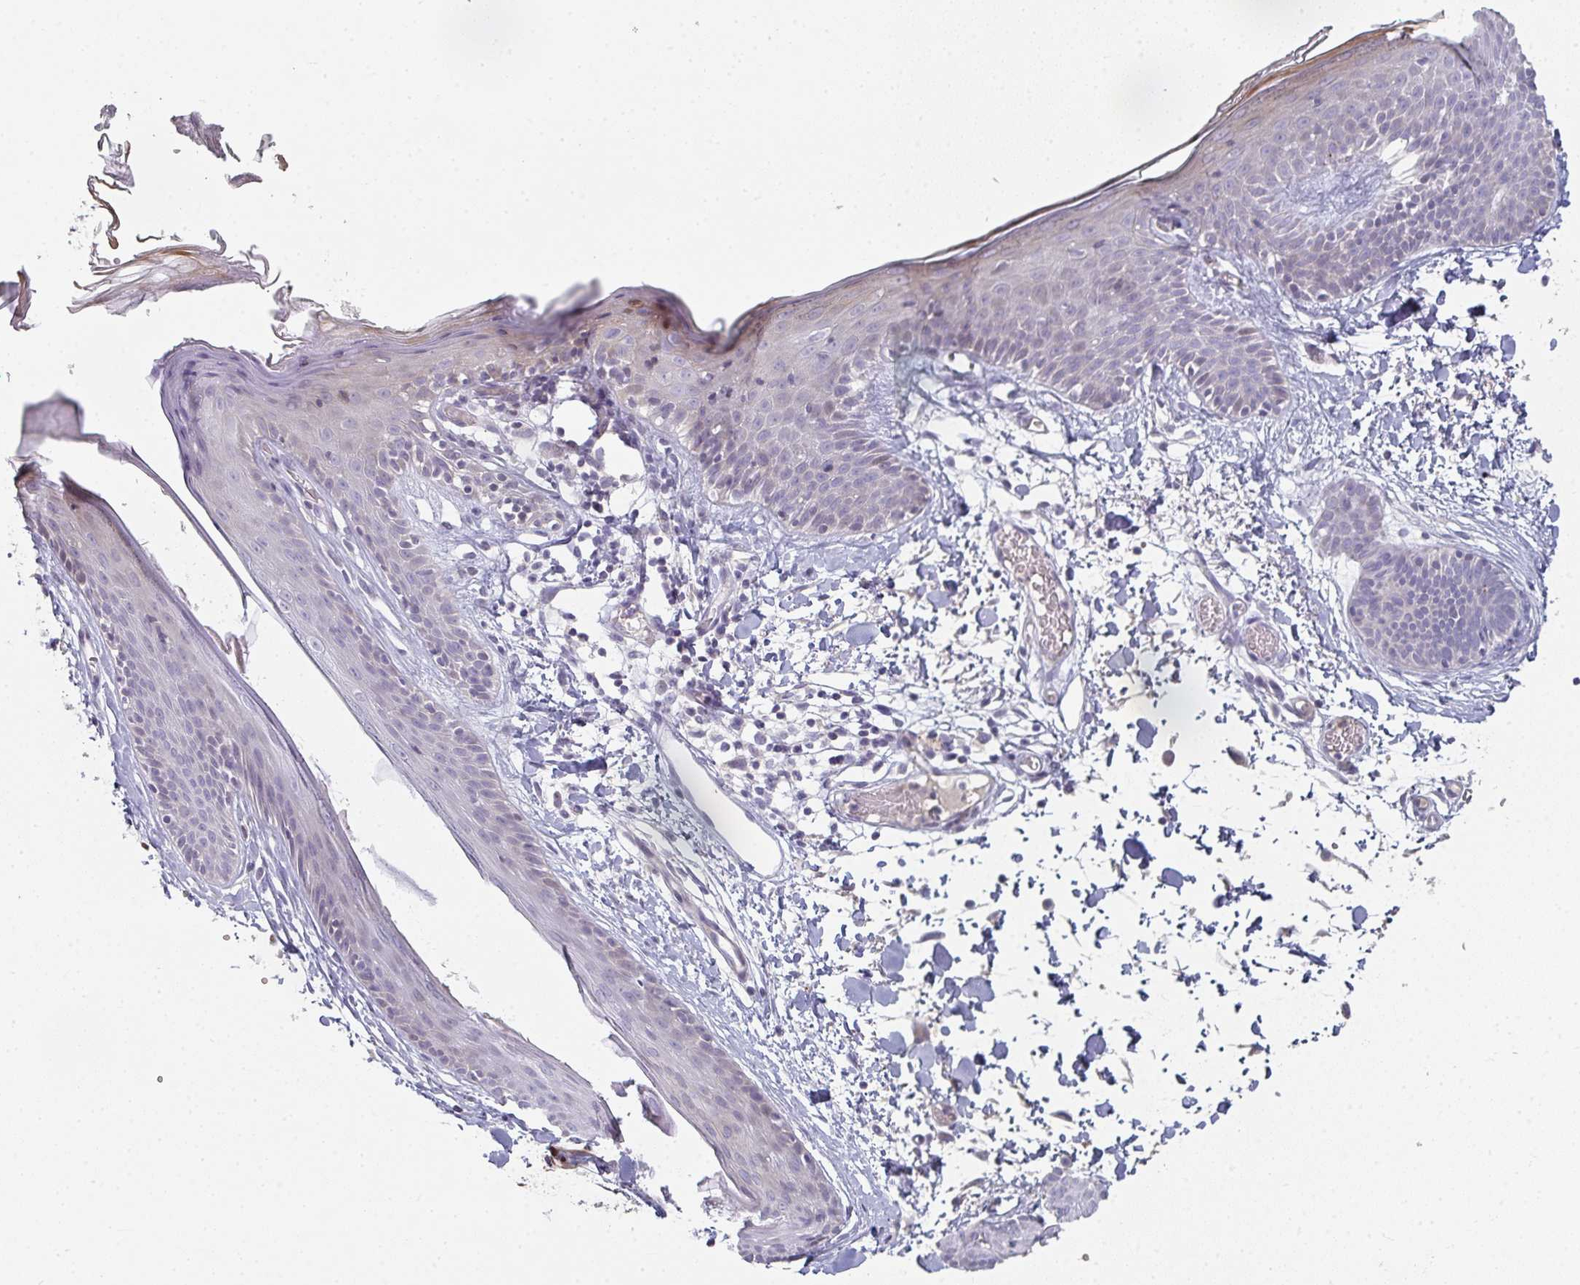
{"staining": {"intensity": "negative", "quantity": "none", "location": "none"}, "tissue": "skin", "cell_type": "Fibroblasts", "image_type": "normal", "snomed": [{"axis": "morphology", "description": "Normal tissue, NOS"}, {"axis": "topography", "description": "Skin"}], "caption": "Histopathology image shows no protein expression in fibroblasts of normal skin. (DAB IHC, high magnification).", "gene": "A1CF", "patient": {"sex": "male", "age": 79}}